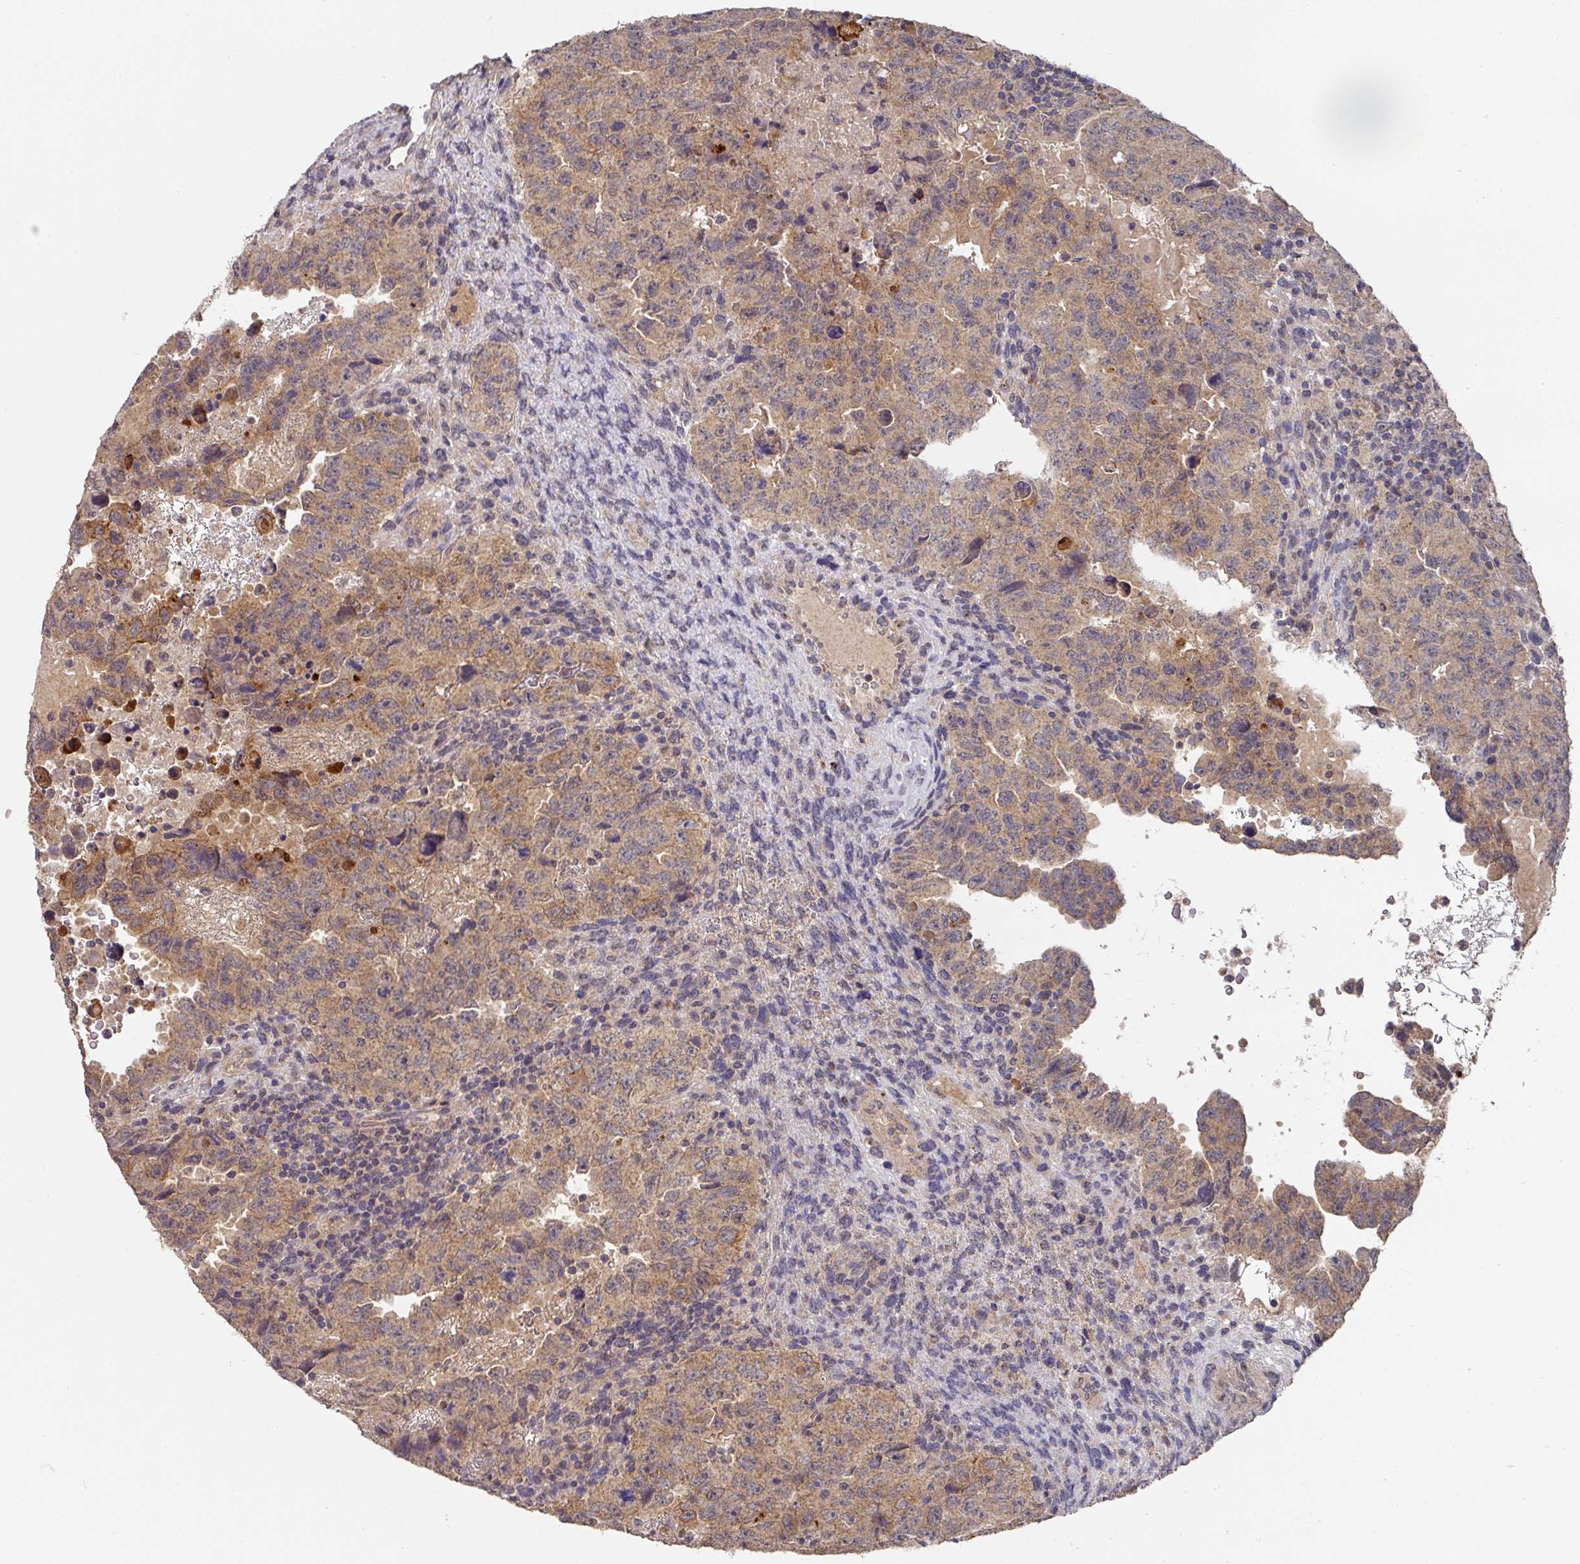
{"staining": {"intensity": "moderate", "quantity": ">75%", "location": "cytoplasmic/membranous"}, "tissue": "testis cancer", "cell_type": "Tumor cells", "image_type": "cancer", "snomed": [{"axis": "morphology", "description": "Carcinoma, Embryonal, NOS"}, {"axis": "topography", "description": "Testis"}], "caption": "Protein staining by immunohistochemistry (IHC) displays moderate cytoplasmic/membranous staining in approximately >75% of tumor cells in testis embryonal carcinoma.", "gene": "EXTL3", "patient": {"sex": "male", "age": 24}}